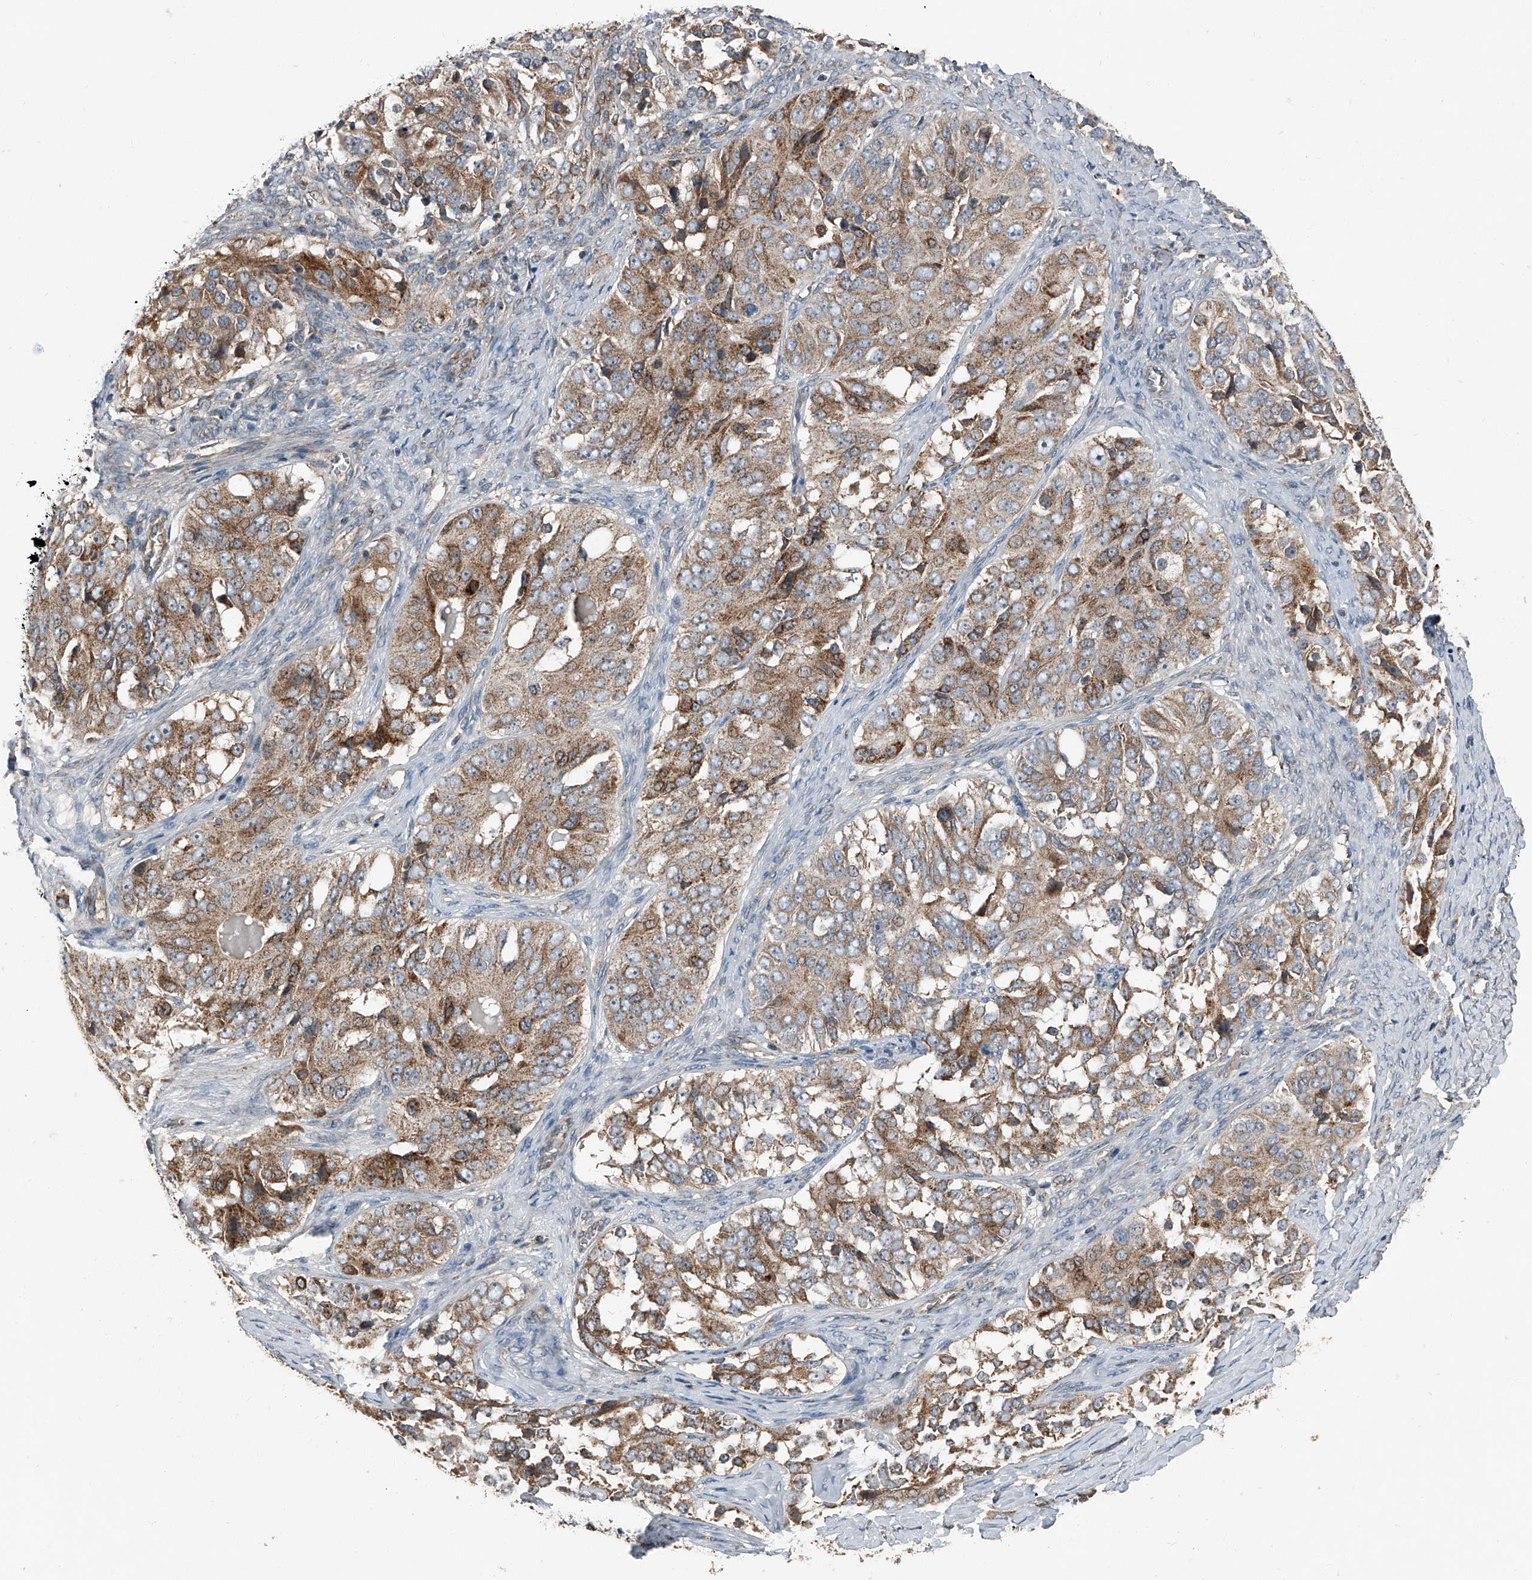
{"staining": {"intensity": "moderate", "quantity": ">75%", "location": "cytoplasmic/membranous"}, "tissue": "ovarian cancer", "cell_type": "Tumor cells", "image_type": "cancer", "snomed": [{"axis": "morphology", "description": "Carcinoma, endometroid"}, {"axis": "topography", "description": "Ovary"}], "caption": "Immunohistochemical staining of human ovarian endometroid carcinoma exhibits medium levels of moderate cytoplasmic/membranous positivity in approximately >75% of tumor cells.", "gene": "CHRNA7", "patient": {"sex": "female", "age": 51}}